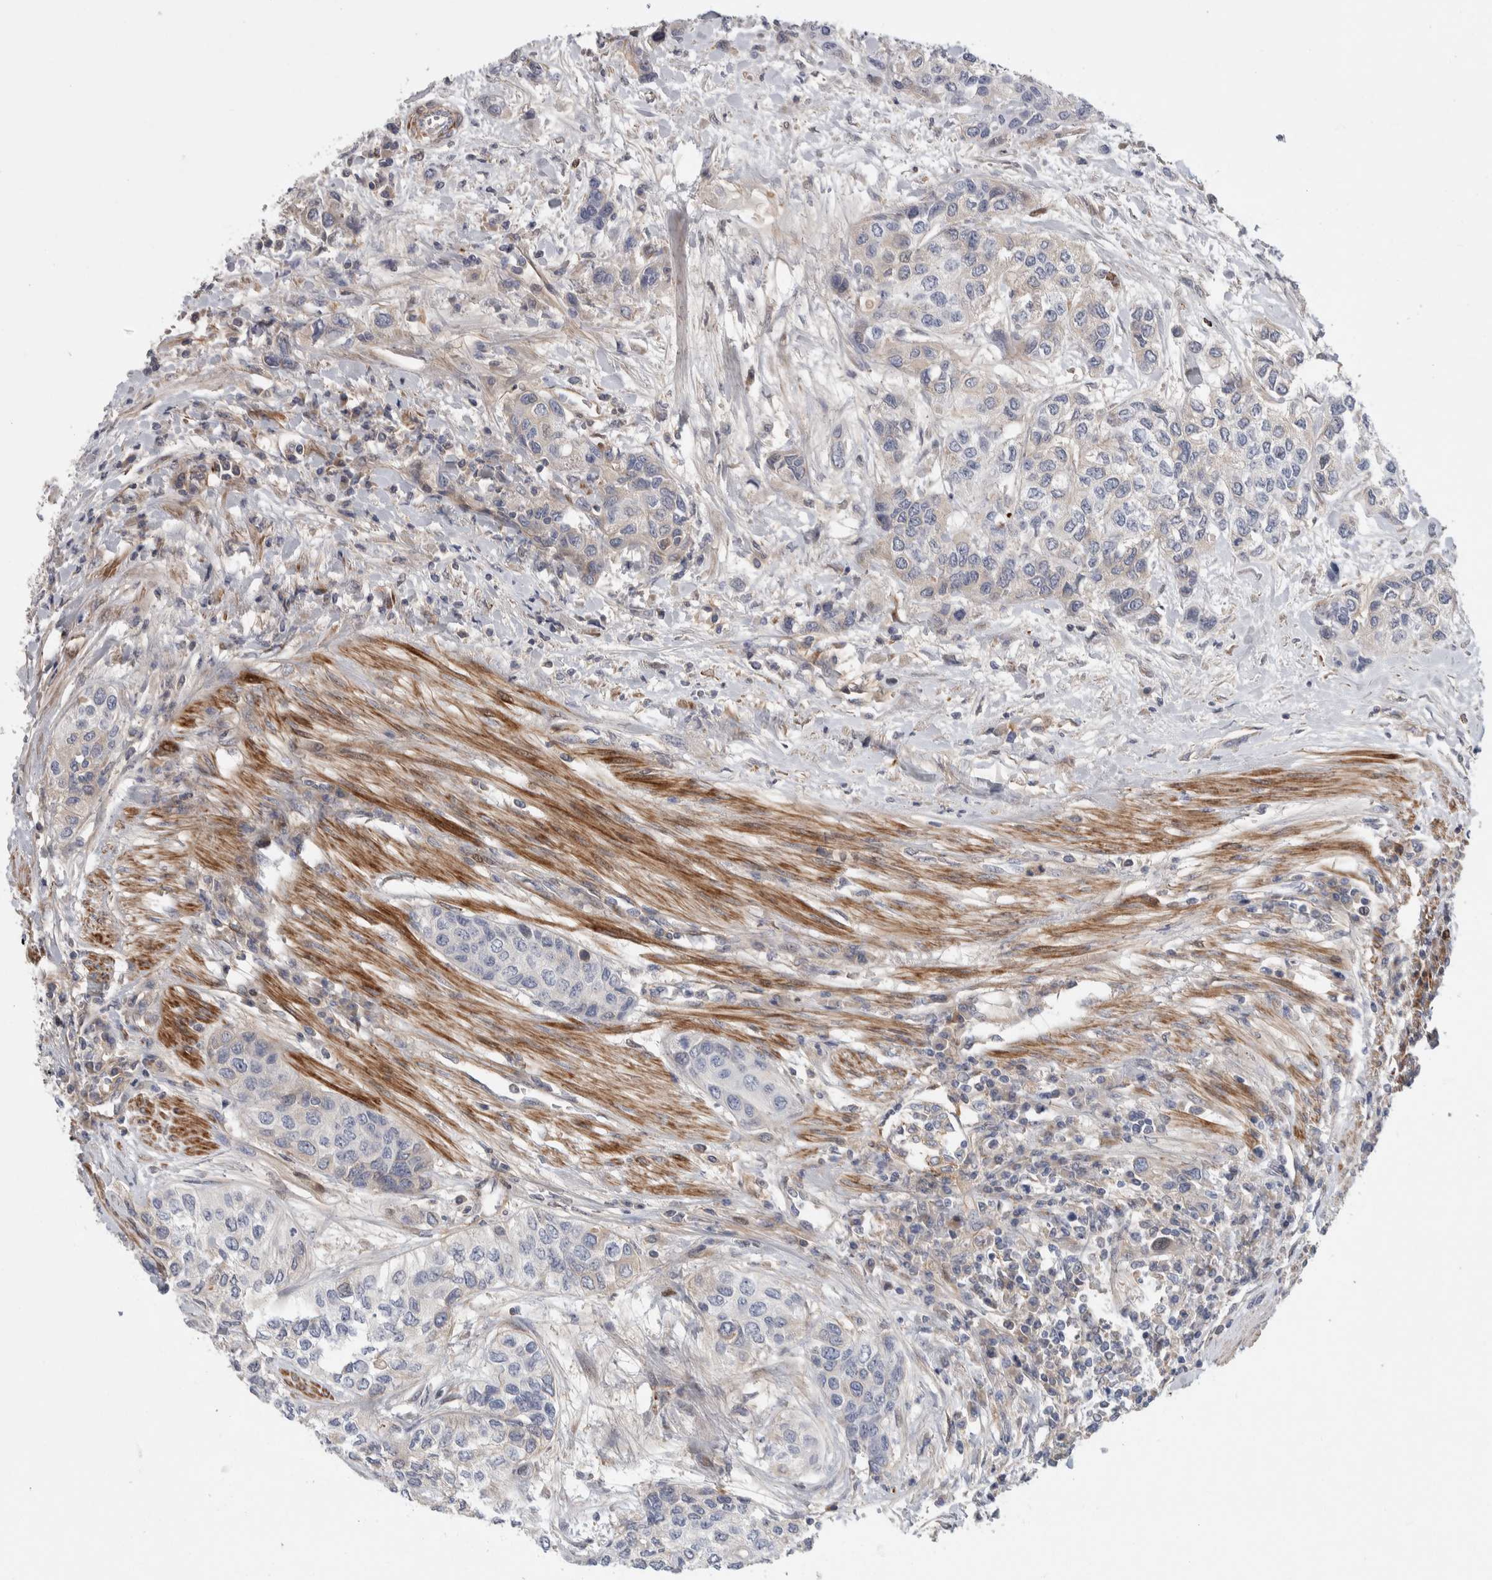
{"staining": {"intensity": "negative", "quantity": "none", "location": "none"}, "tissue": "urothelial cancer", "cell_type": "Tumor cells", "image_type": "cancer", "snomed": [{"axis": "morphology", "description": "Urothelial carcinoma, High grade"}, {"axis": "topography", "description": "Urinary bladder"}], "caption": "A photomicrograph of urothelial cancer stained for a protein exhibits no brown staining in tumor cells.", "gene": "PSMG3", "patient": {"sex": "female", "age": 56}}